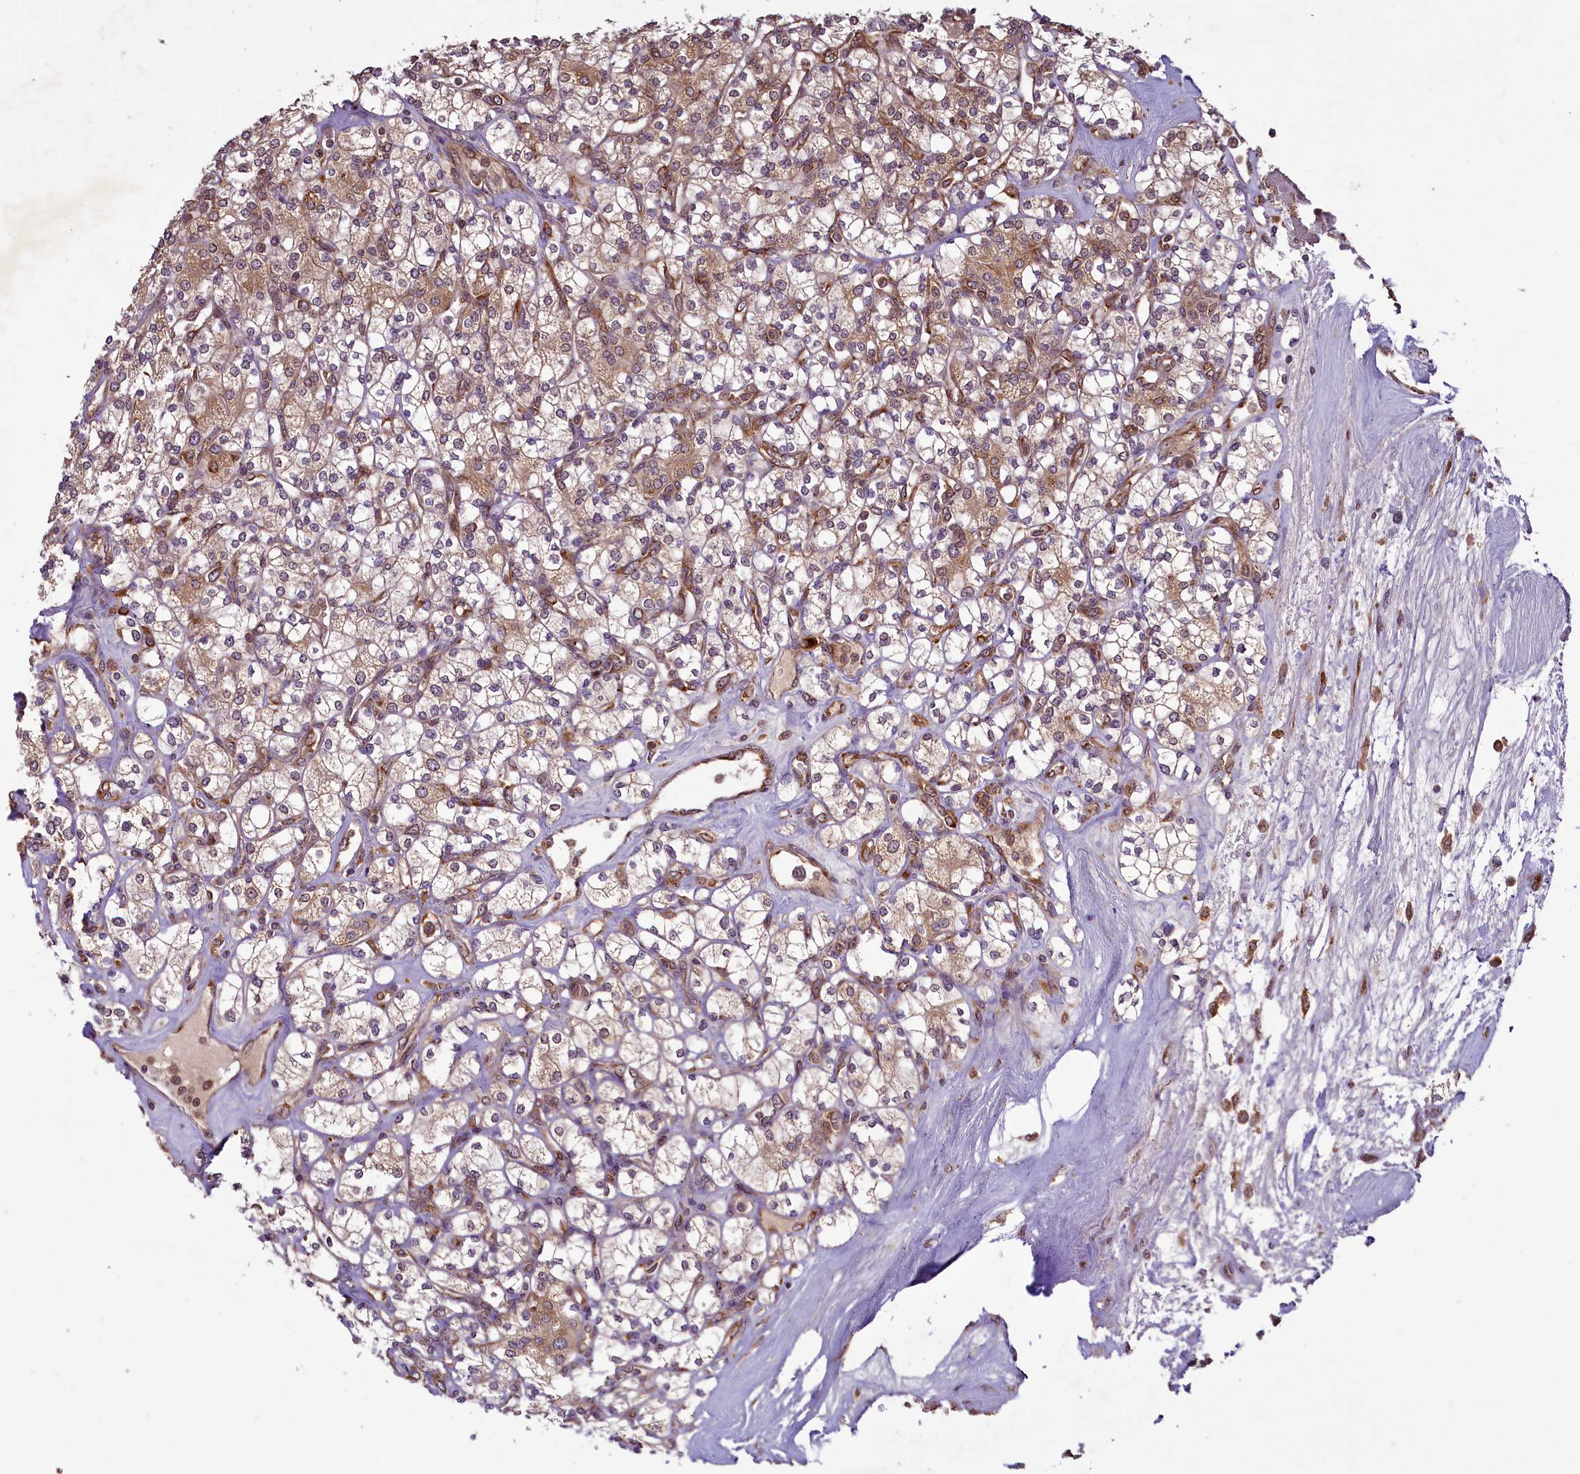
{"staining": {"intensity": "moderate", "quantity": ">75%", "location": "cytoplasmic/membranous"}, "tissue": "renal cancer", "cell_type": "Tumor cells", "image_type": "cancer", "snomed": [{"axis": "morphology", "description": "Adenocarcinoma, NOS"}, {"axis": "topography", "description": "Kidney"}], "caption": "Immunohistochemistry (DAB (3,3'-diaminobenzidine)) staining of human adenocarcinoma (renal) demonstrates moderate cytoplasmic/membranous protein staining in about >75% of tumor cells. The protein of interest is shown in brown color, while the nuclei are stained blue.", "gene": "LARP4", "patient": {"sex": "male", "age": 77}}